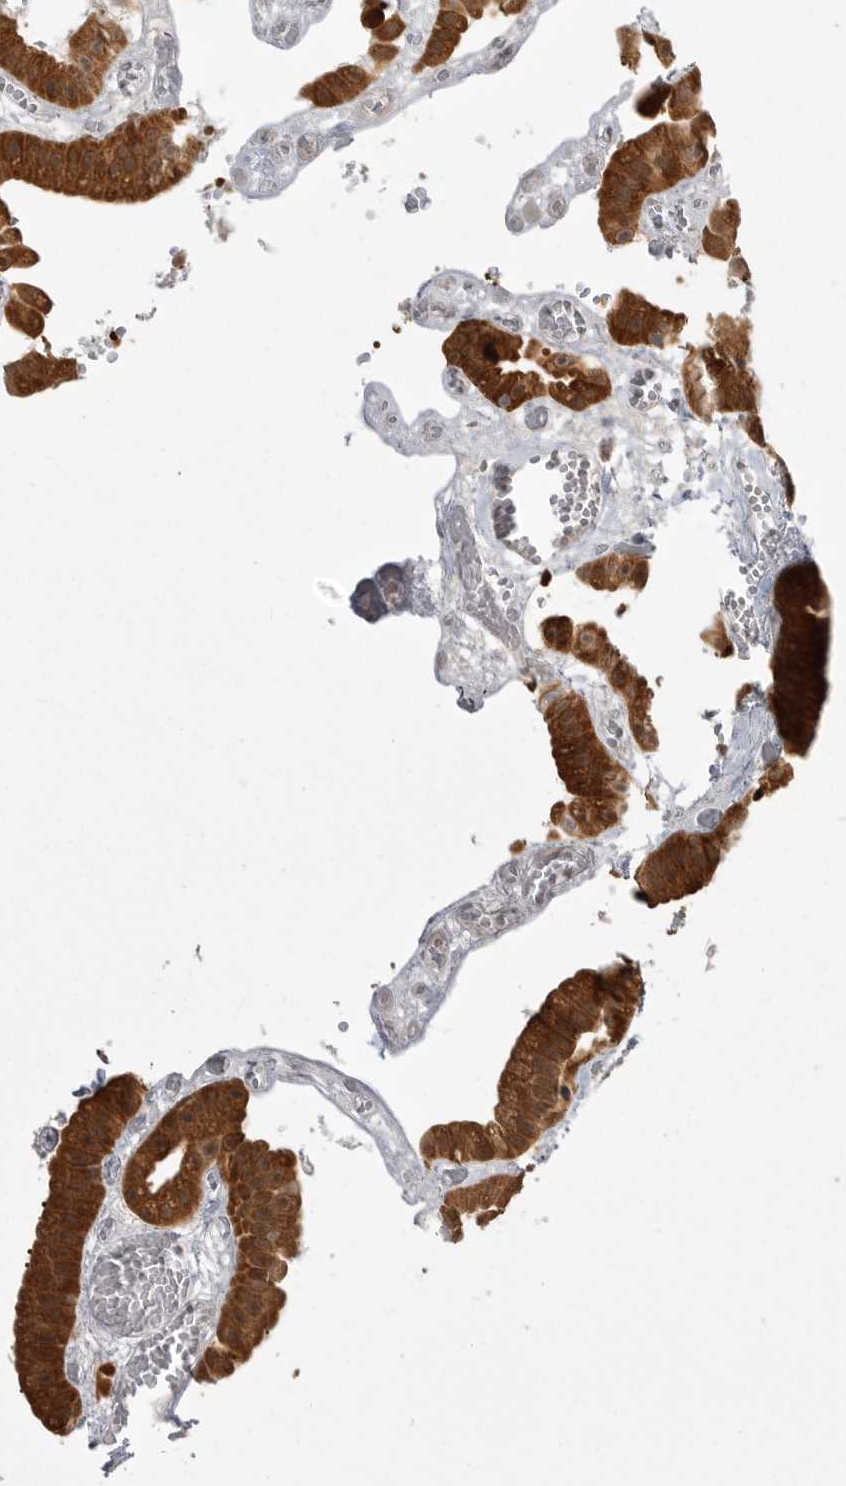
{"staining": {"intensity": "strong", "quantity": ">75%", "location": "cytoplasmic/membranous"}, "tissue": "gallbladder", "cell_type": "Glandular cells", "image_type": "normal", "snomed": [{"axis": "morphology", "description": "Normal tissue, NOS"}, {"axis": "topography", "description": "Gallbladder"}], "caption": "A brown stain highlights strong cytoplasmic/membranous staining of a protein in glandular cells of benign gallbladder.", "gene": "KYAT3", "patient": {"sex": "female", "age": 64}}